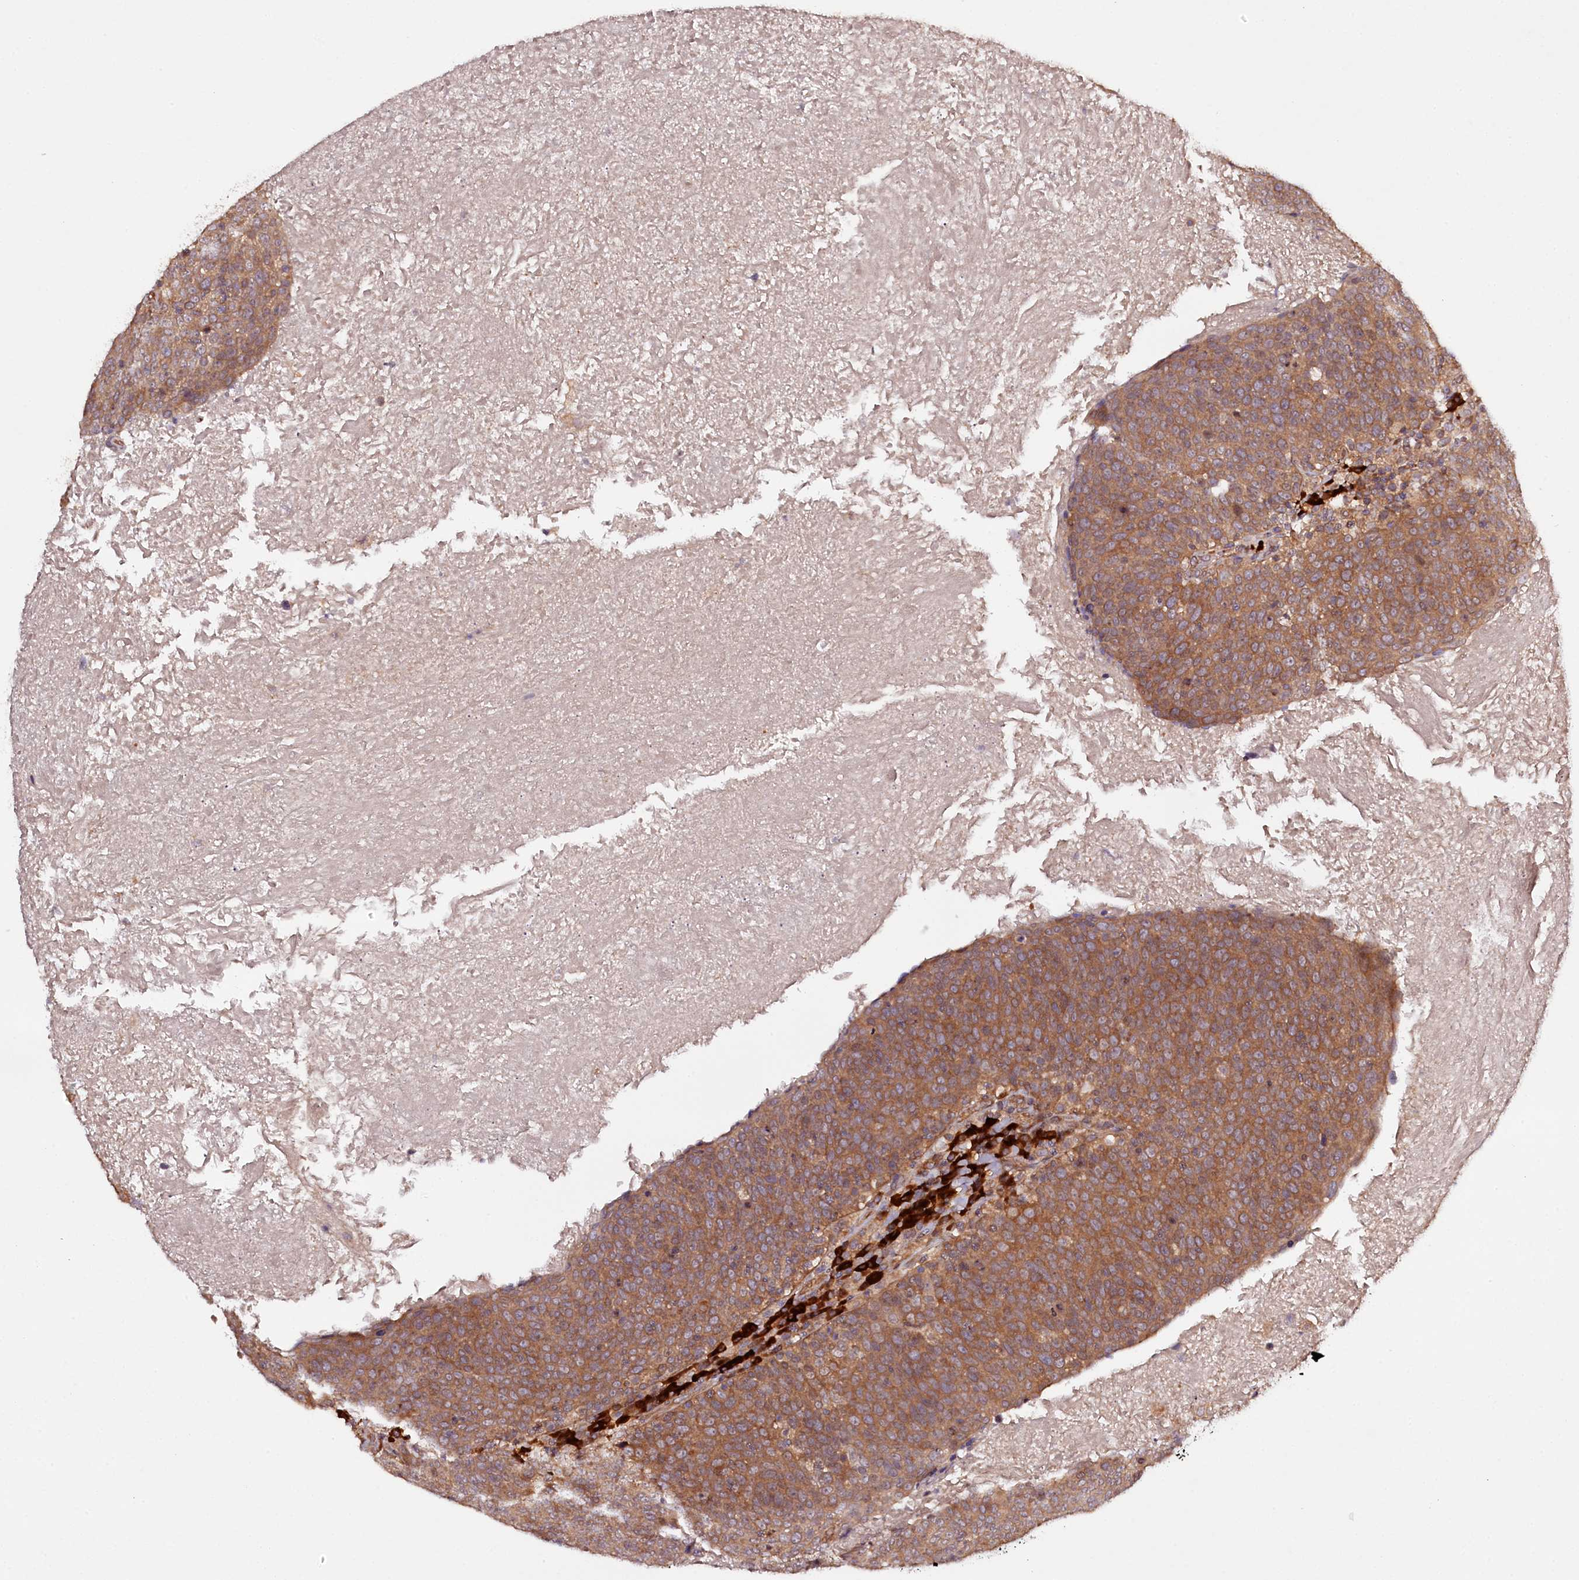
{"staining": {"intensity": "moderate", "quantity": ">75%", "location": "cytoplasmic/membranous"}, "tissue": "head and neck cancer", "cell_type": "Tumor cells", "image_type": "cancer", "snomed": [{"axis": "morphology", "description": "Squamous cell carcinoma, NOS"}, {"axis": "morphology", "description": "Squamous cell carcinoma, metastatic, NOS"}, {"axis": "topography", "description": "Lymph node"}, {"axis": "topography", "description": "Head-Neck"}], "caption": "Human head and neck metastatic squamous cell carcinoma stained for a protein (brown) displays moderate cytoplasmic/membranous positive expression in approximately >75% of tumor cells.", "gene": "TARS1", "patient": {"sex": "male", "age": 62}}